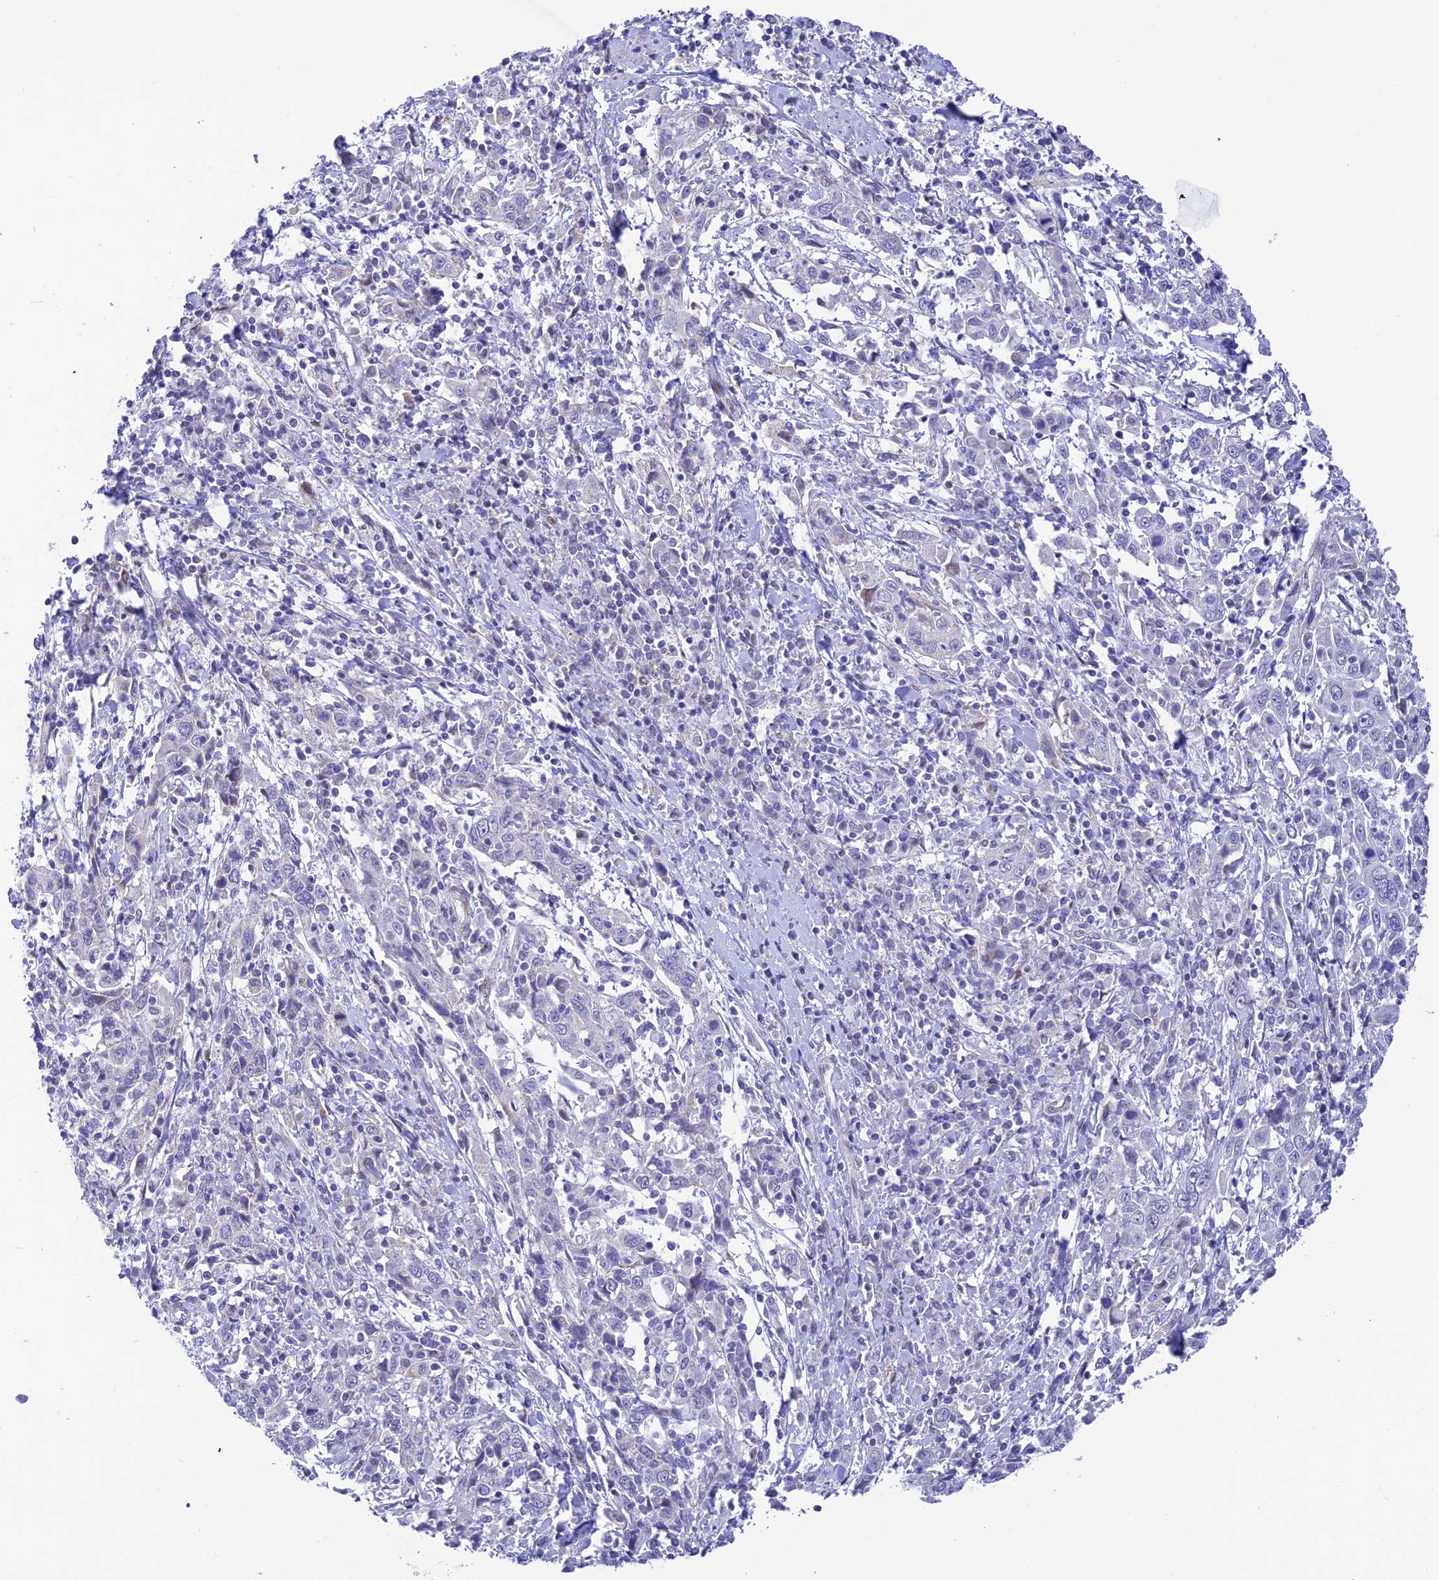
{"staining": {"intensity": "negative", "quantity": "none", "location": "none"}, "tissue": "cervical cancer", "cell_type": "Tumor cells", "image_type": "cancer", "snomed": [{"axis": "morphology", "description": "Squamous cell carcinoma, NOS"}, {"axis": "topography", "description": "Cervix"}], "caption": "DAB (3,3'-diaminobenzidine) immunohistochemical staining of squamous cell carcinoma (cervical) exhibits no significant expression in tumor cells.", "gene": "WDR55", "patient": {"sex": "female", "age": 46}}